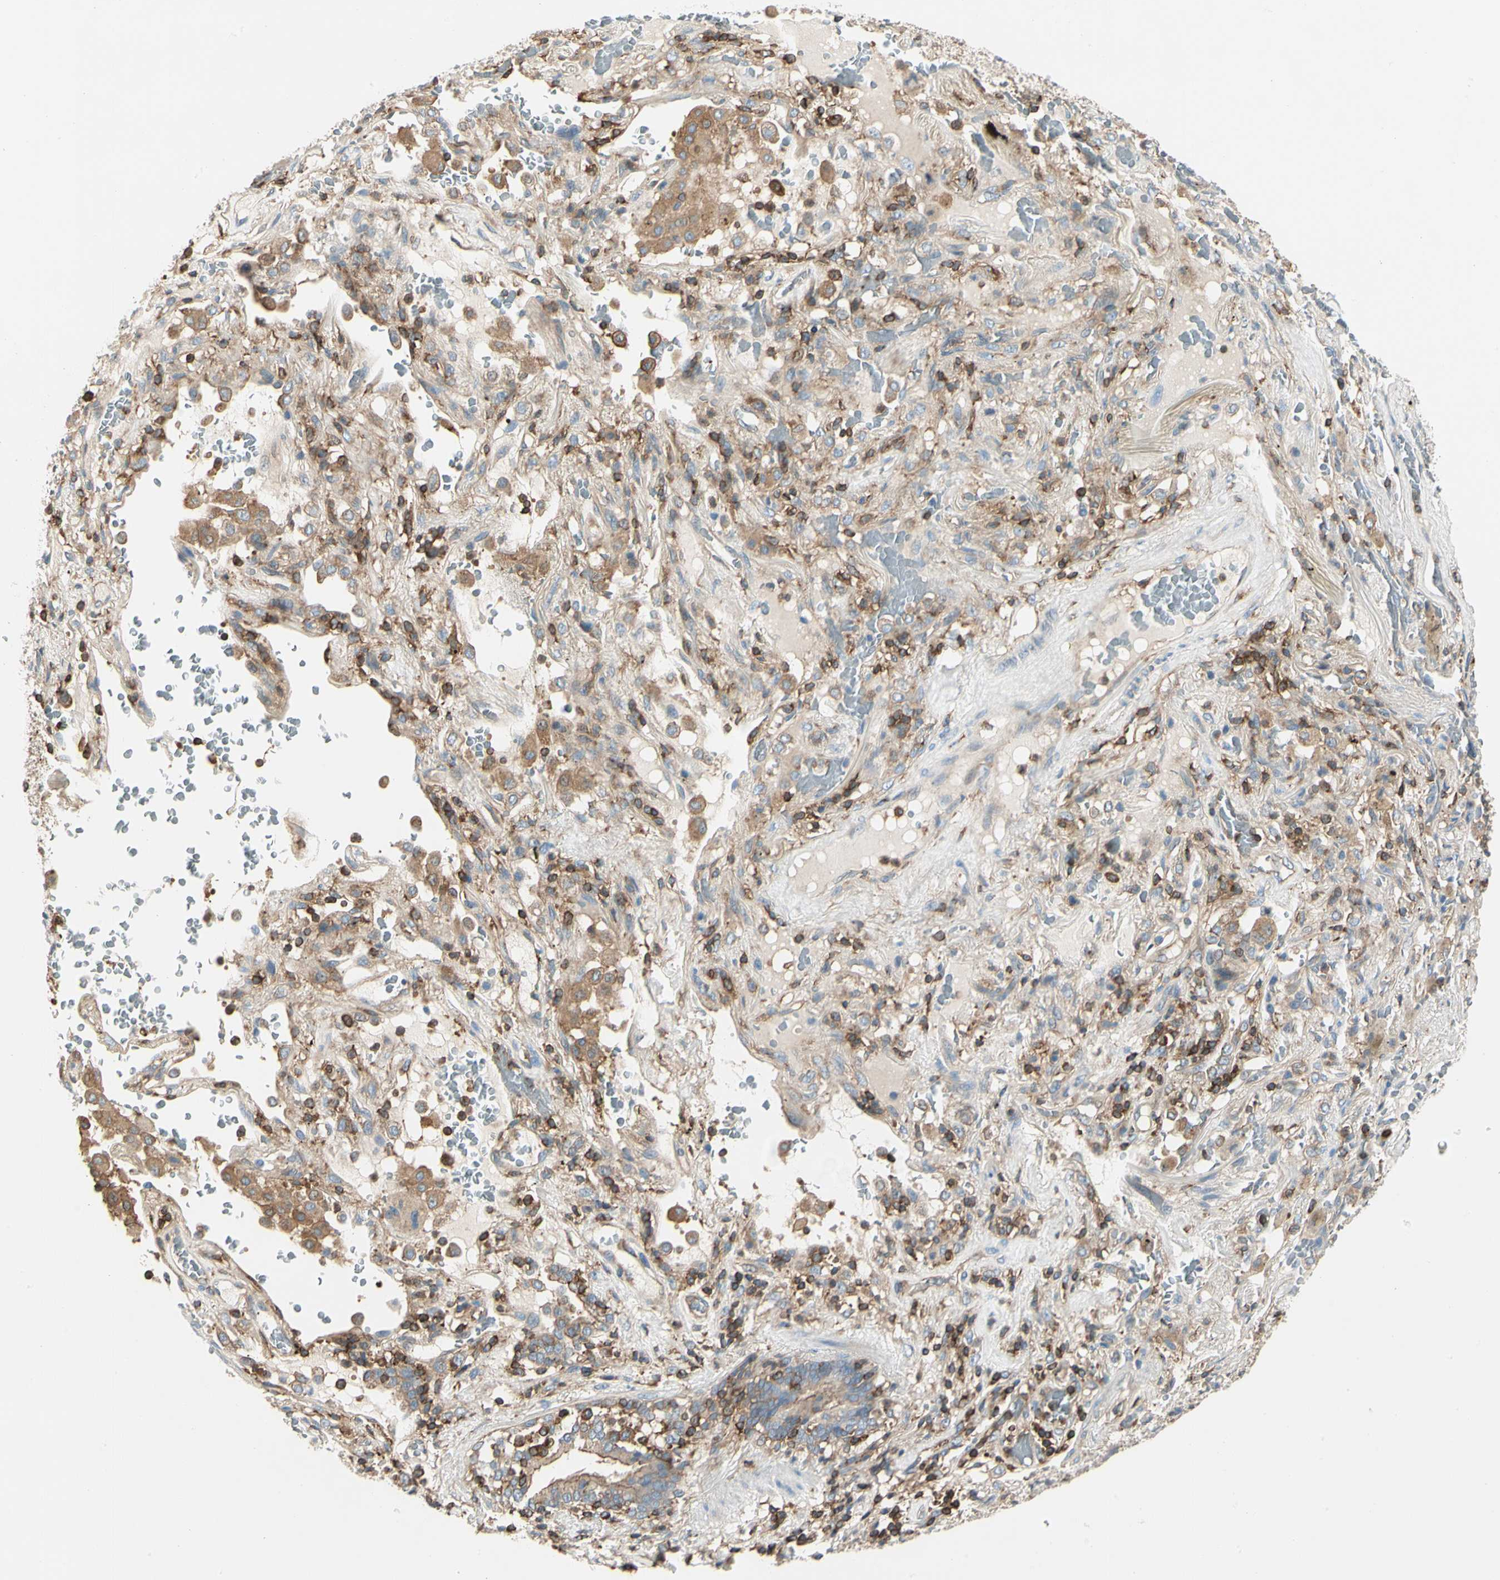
{"staining": {"intensity": "weak", "quantity": ">75%", "location": "cytoplasmic/membranous"}, "tissue": "lung cancer", "cell_type": "Tumor cells", "image_type": "cancer", "snomed": [{"axis": "morphology", "description": "Squamous cell carcinoma, NOS"}, {"axis": "topography", "description": "Lung"}], "caption": "The image exhibits a brown stain indicating the presence of a protein in the cytoplasmic/membranous of tumor cells in lung squamous cell carcinoma. The protein of interest is stained brown, and the nuclei are stained in blue (DAB IHC with brightfield microscopy, high magnification).", "gene": "CAPZA2", "patient": {"sex": "male", "age": 57}}